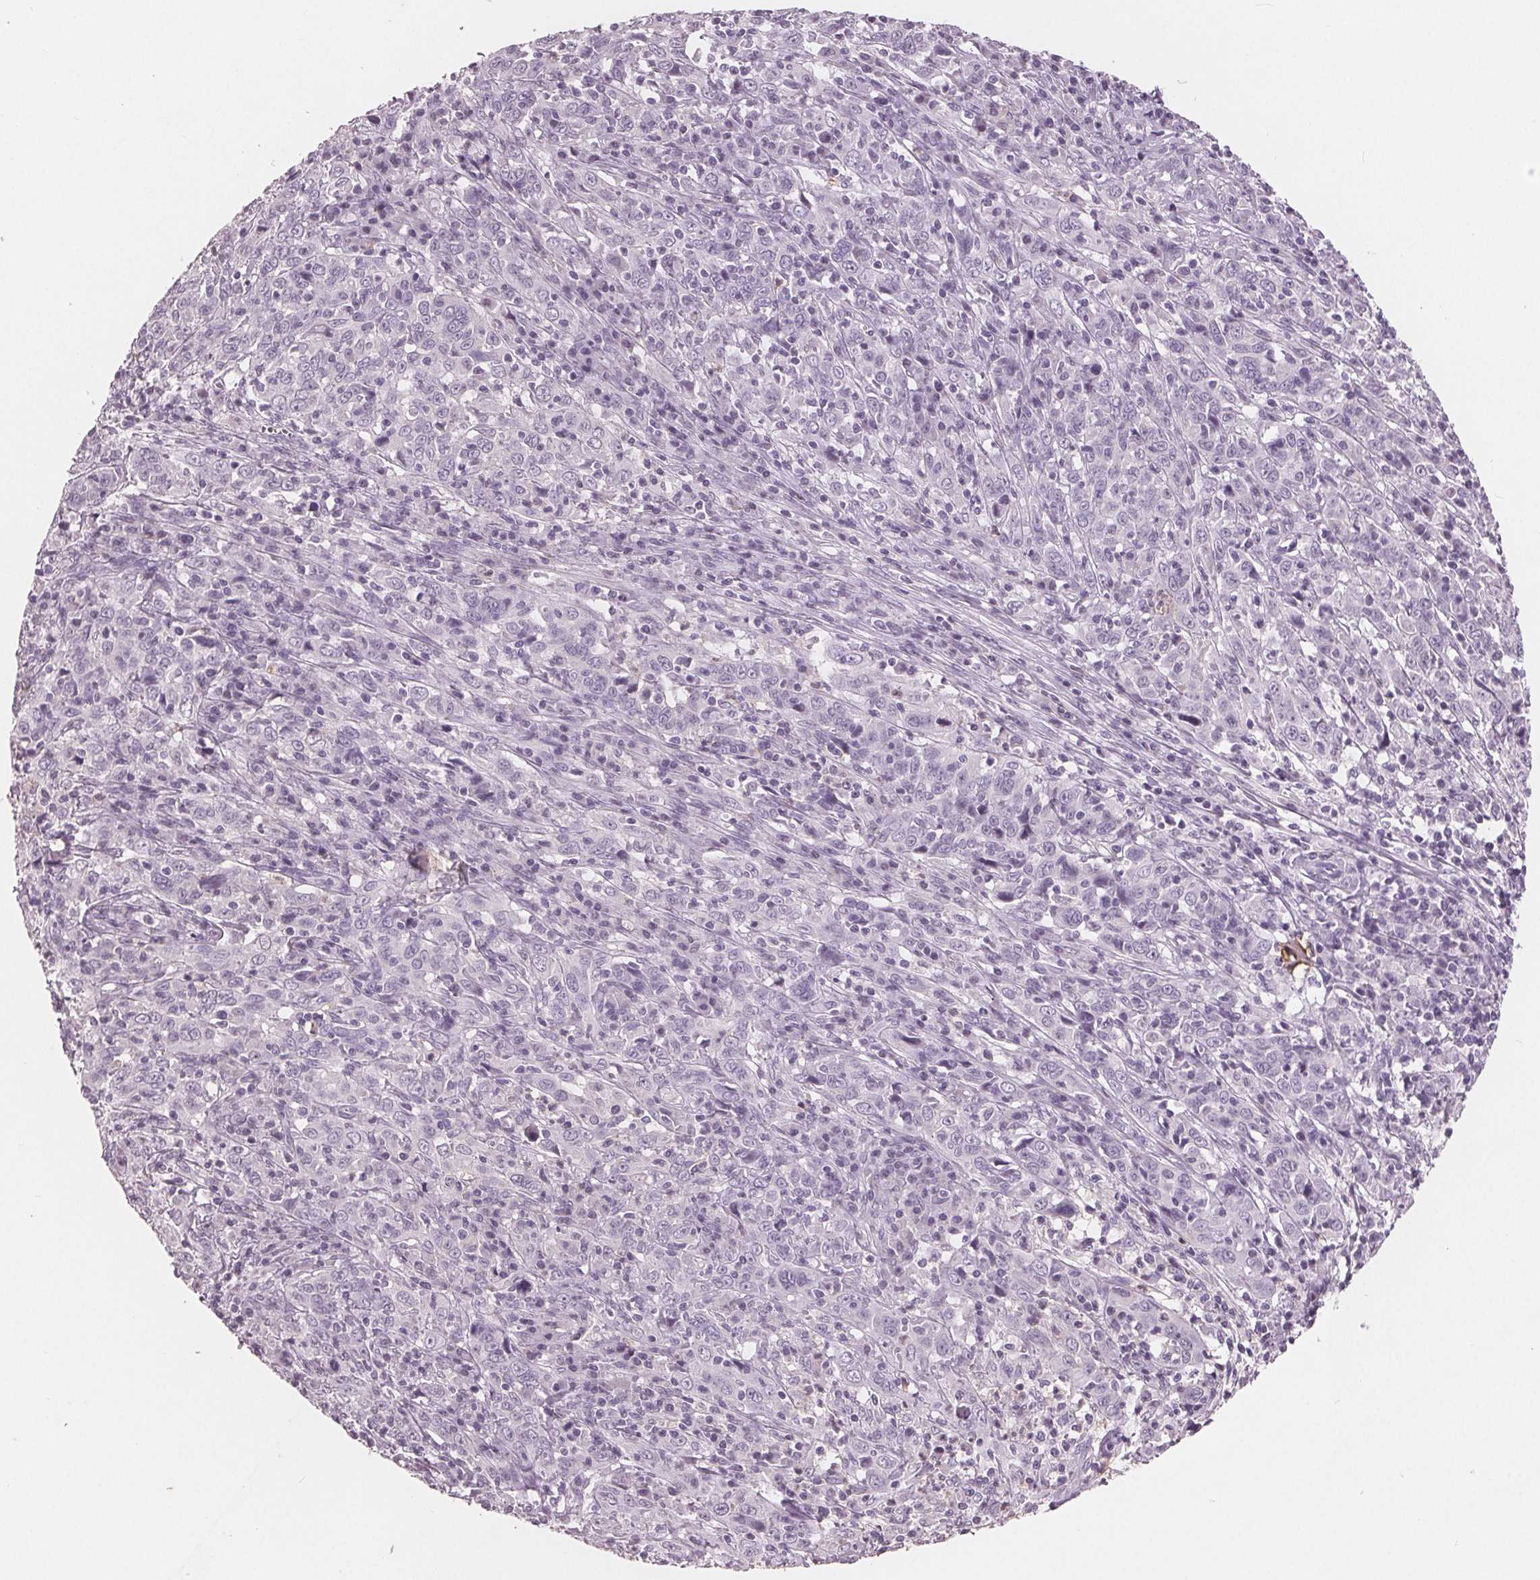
{"staining": {"intensity": "negative", "quantity": "none", "location": "none"}, "tissue": "cervical cancer", "cell_type": "Tumor cells", "image_type": "cancer", "snomed": [{"axis": "morphology", "description": "Squamous cell carcinoma, NOS"}, {"axis": "topography", "description": "Cervix"}], "caption": "This is an immunohistochemistry (IHC) histopathology image of cervical cancer. There is no positivity in tumor cells.", "gene": "PTPN14", "patient": {"sex": "female", "age": 46}}